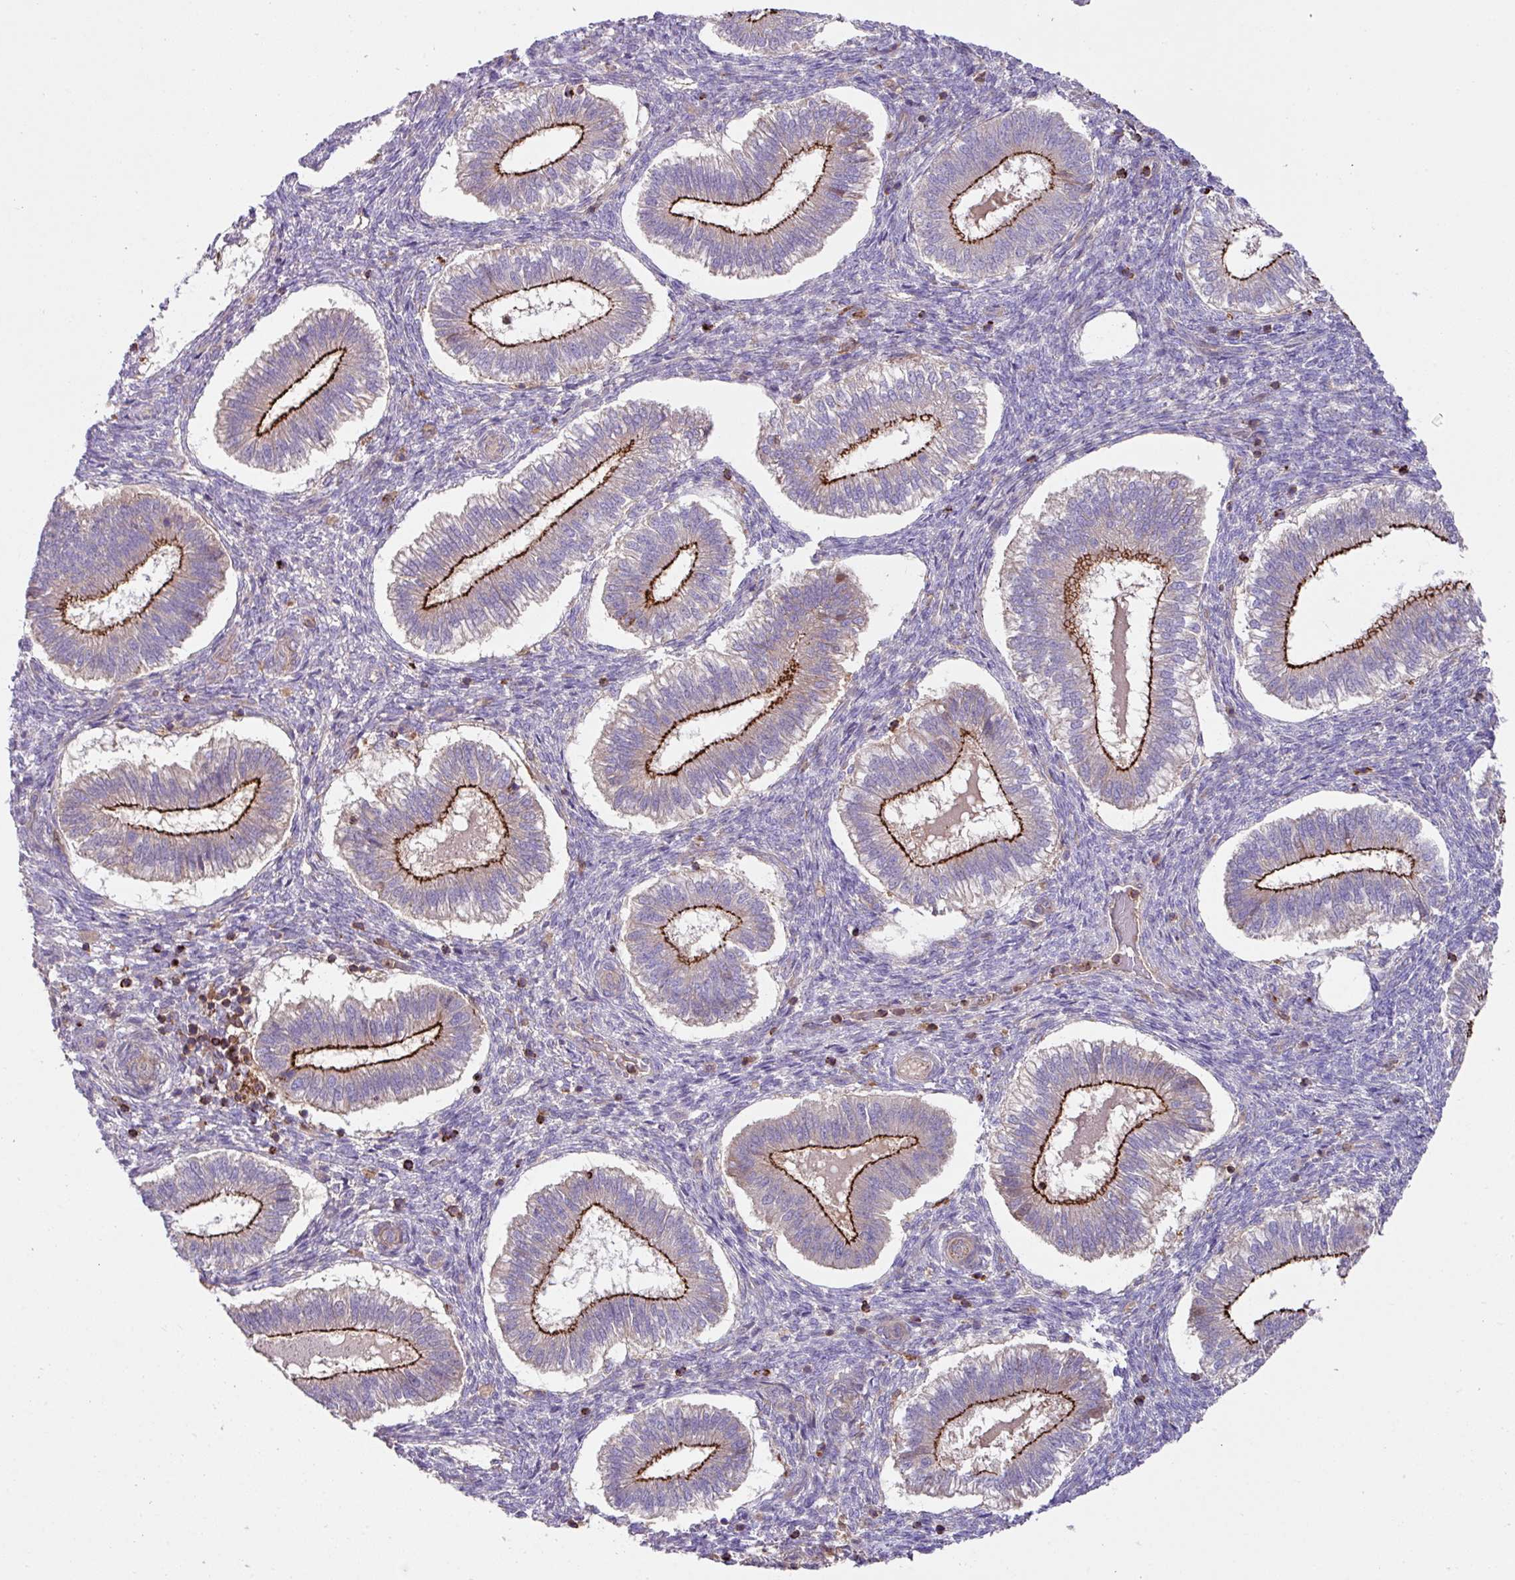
{"staining": {"intensity": "moderate", "quantity": "25%-75%", "location": "cytoplasmic/membranous"}, "tissue": "endometrium", "cell_type": "Cells in endometrial stroma", "image_type": "normal", "snomed": [{"axis": "morphology", "description": "Normal tissue, NOS"}, {"axis": "topography", "description": "Endometrium"}], "caption": "Immunohistochemical staining of benign human endometrium shows 25%-75% levels of moderate cytoplasmic/membranous protein positivity in approximately 25%-75% of cells in endometrial stroma.", "gene": "RIC1", "patient": {"sex": "female", "age": 25}}